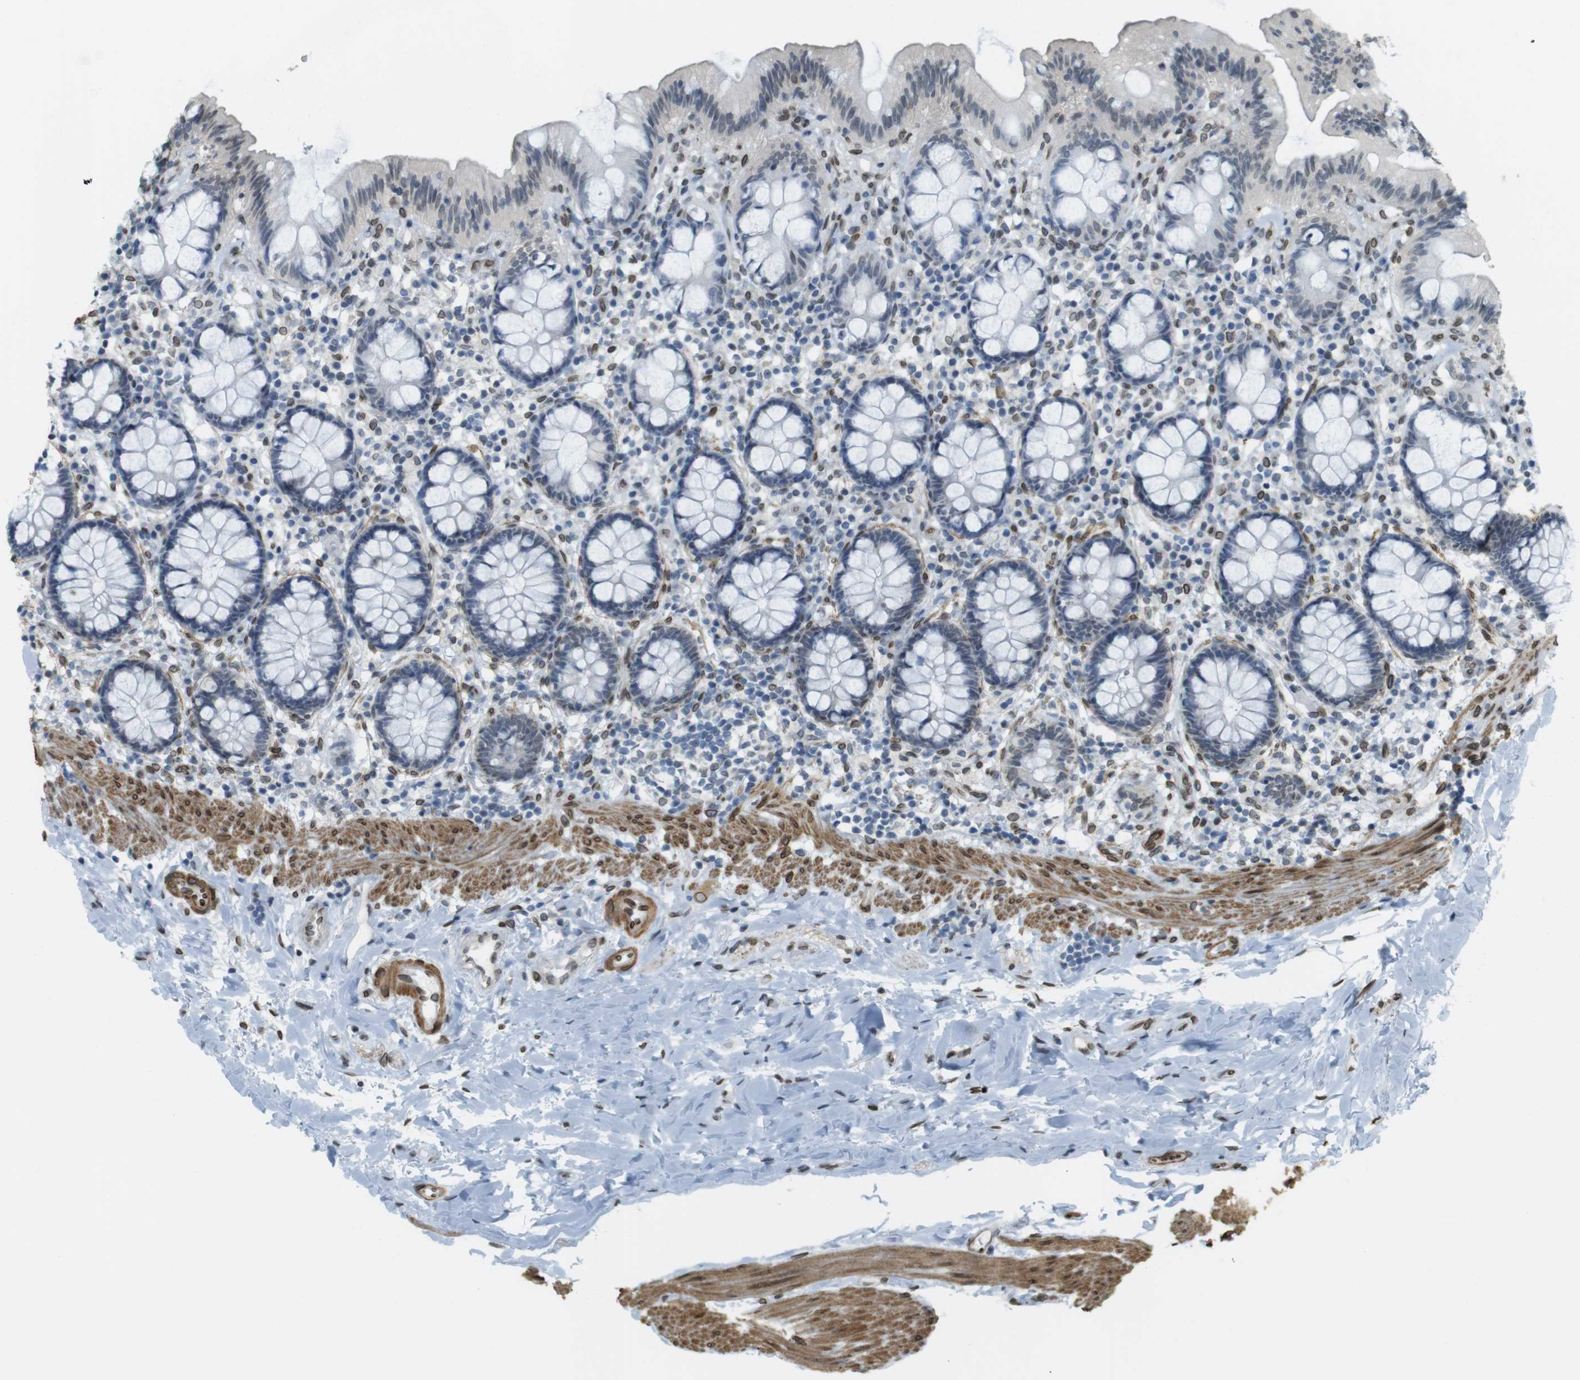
{"staining": {"intensity": "strong", "quantity": "25%-75%", "location": "cytoplasmic/membranous,nuclear"}, "tissue": "colon", "cell_type": "Endothelial cells", "image_type": "normal", "snomed": [{"axis": "morphology", "description": "Normal tissue, NOS"}, {"axis": "topography", "description": "Colon"}], "caption": "Colon stained with immunohistochemistry (IHC) exhibits strong cytoplasmic/membranous,nuclear expression in about 25%-75% of endothelial cells.", "gene": "ARL6IP6", "patient": {"sex": "female", "age": 80}}